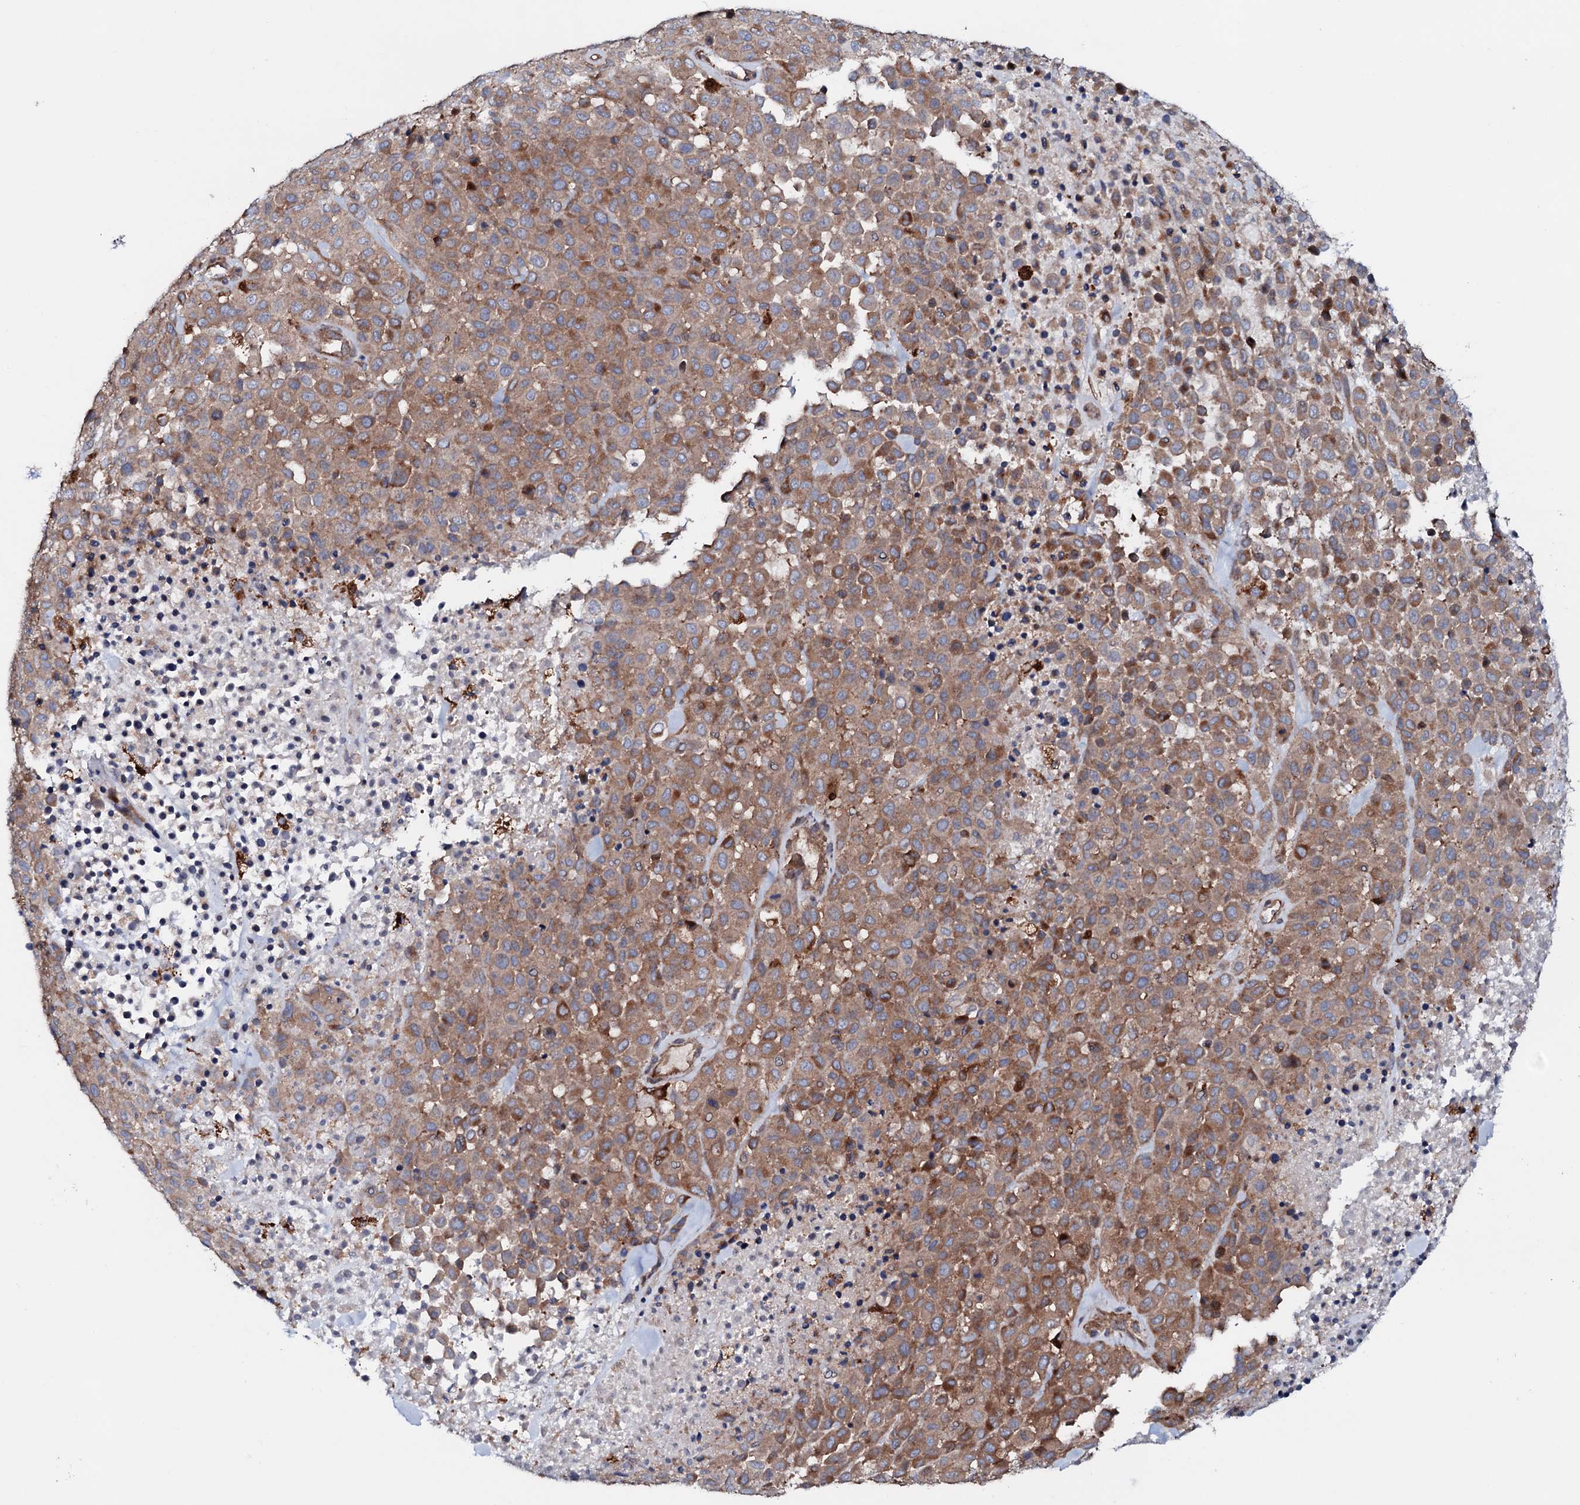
{"staining": {"intensity": "moderate", "quantity": ">75%", "location": "cytoplasmic/membranous"}, "tissue": "melanoma", "cell_type": "Tumor cells", "image_type": "cancer", "snomed": [{"axis": "morphology", "description": "Malignant melanoma, Metastatic site"}, {"axis": "topography", "description": "Skin"}], "caption": "Protein expression by IHC shows moderate cytoplasmic/membranous staining in about >75% of tumor cells in malignant melanoma (metastatic site).", "gene": "P2RX4", "patient": {"sex": "female", "age": 81}}